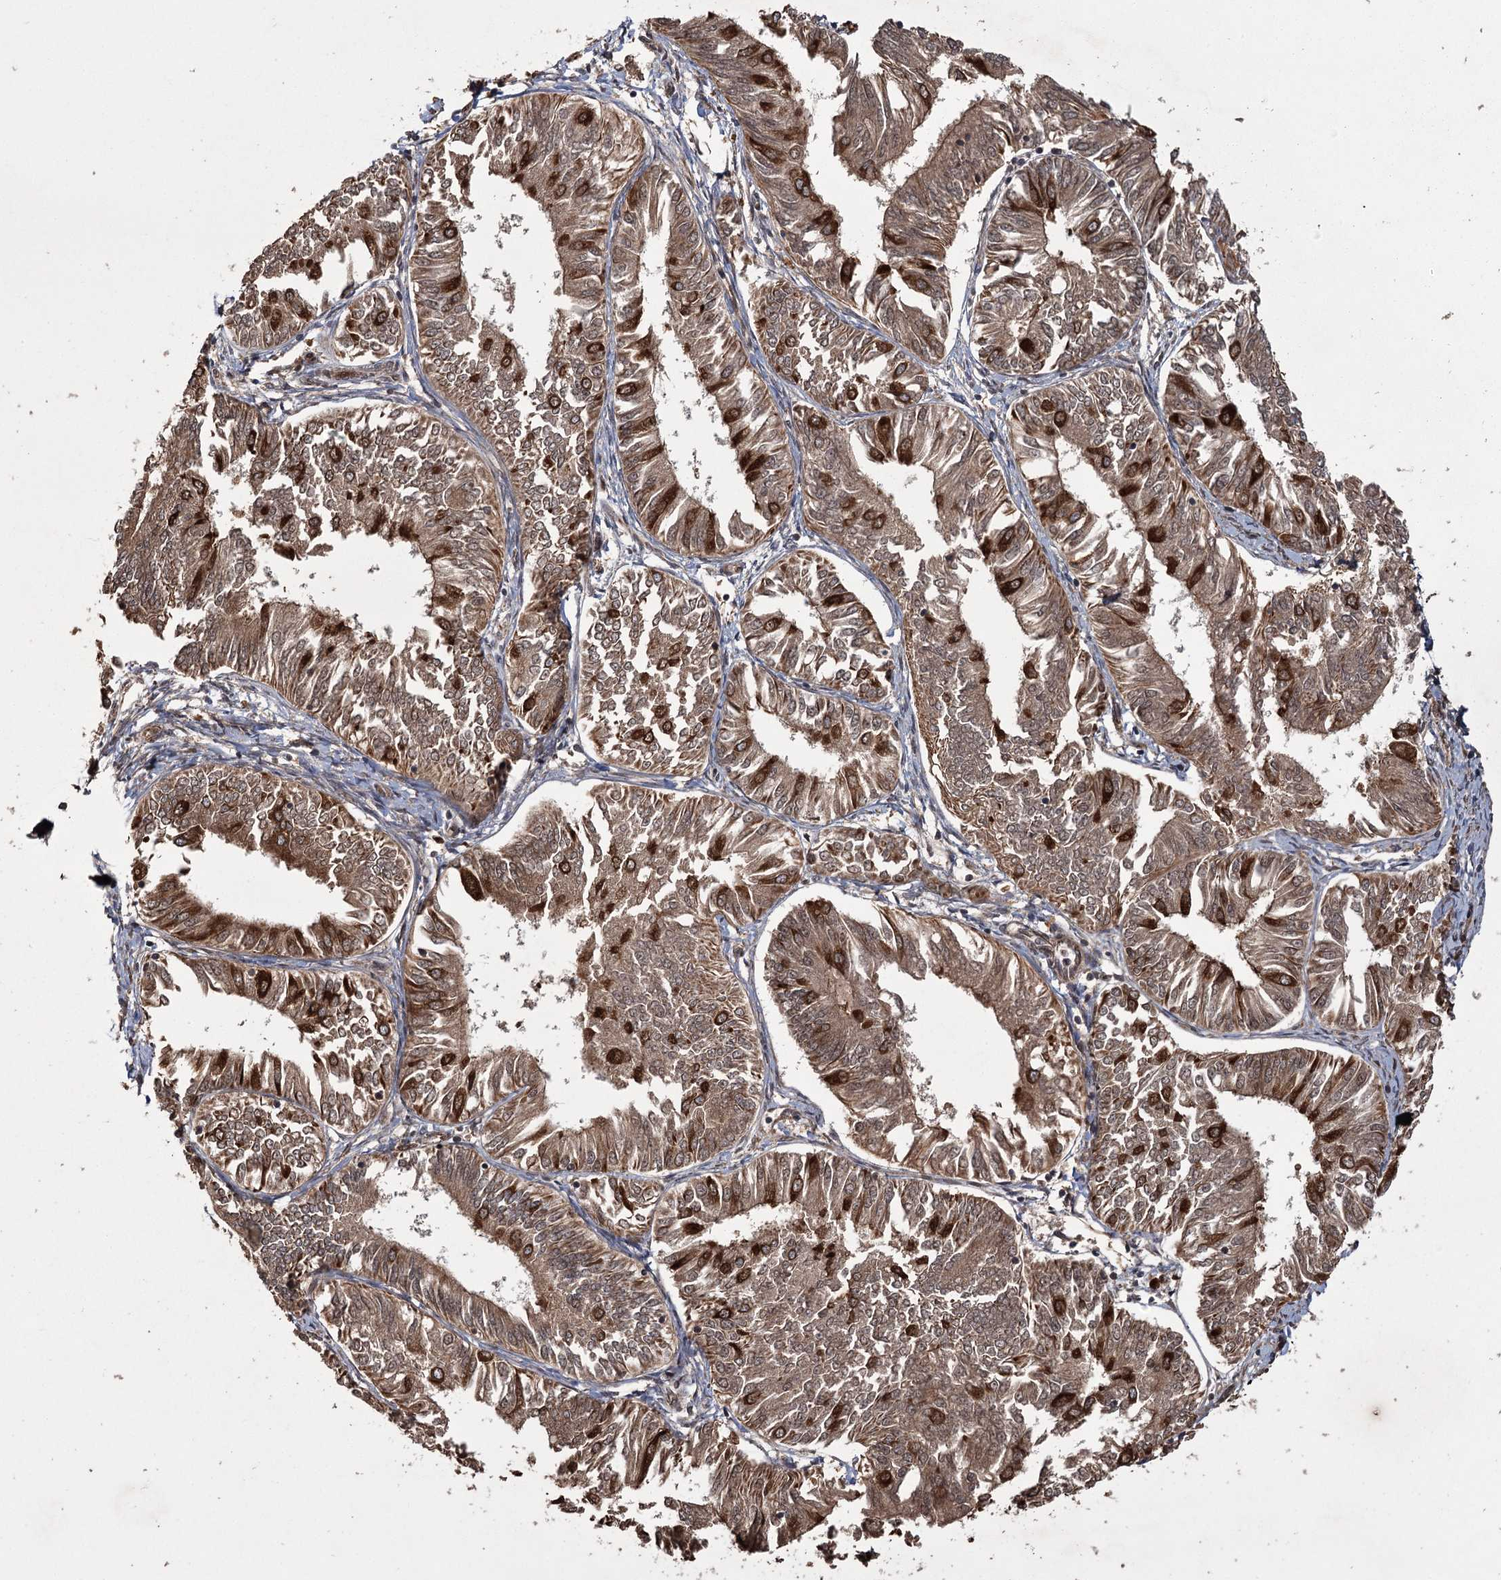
{"staining": {"intensity": "moderate", "quantity": ">75%", "location": "cytoplasmic/membranous"}, "tissue": "endometrial cancer", "cell_type": "Tumor cells", "image_type": "cancer", "snomed": [{"axis": "morphology", "description": "Adenocarcinoma, NOS"}, {"axis": "topography", "description": "Endometrium"}], "caption": "Adenocarcinoma (endometrial) stained with a protein marker exhibits moderate staining in tumor cells.", "gene": "RPAP3", "patient": {"sex": "female", "age": 58}}